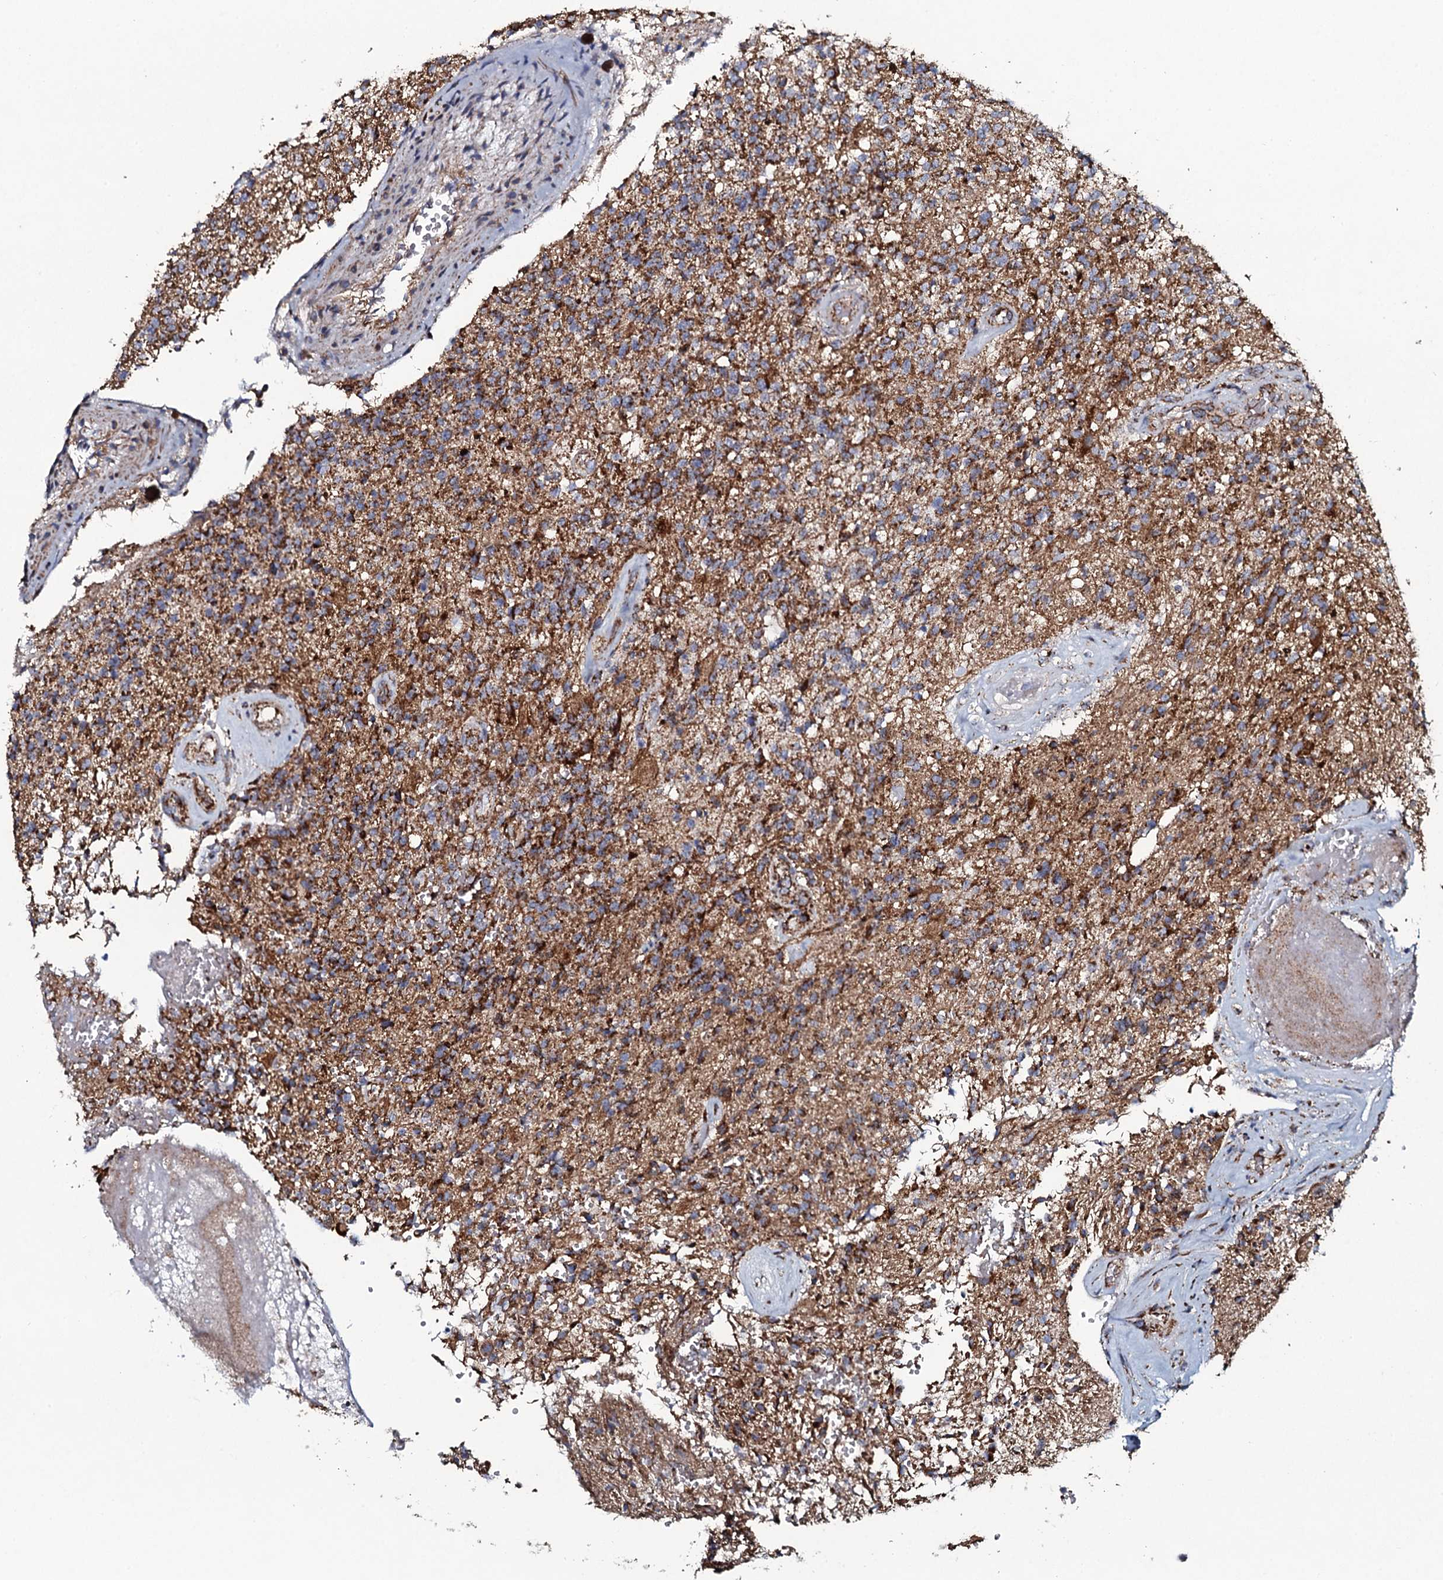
{"staining": {"intensity": "strong", "quantity": "25%-75%", "location": "cytoplasmic/membranous"}, "tissue": "glioma", "cell_type": "Tumor cells", "image_type": "cancer", "snomed": [{"axis": "morphology", "description": "Glioma, malignant, High grade"}, {"axis": "topography", "description": "Brain"}], "caption": "Human glioma stained with a brown dye exhibits strong cytoplasmic/membranous positive positivity in approximately 25%-75% of tumor cells.", "gene": "EVC2", "patient": {"sex": "male", "age": 56}}